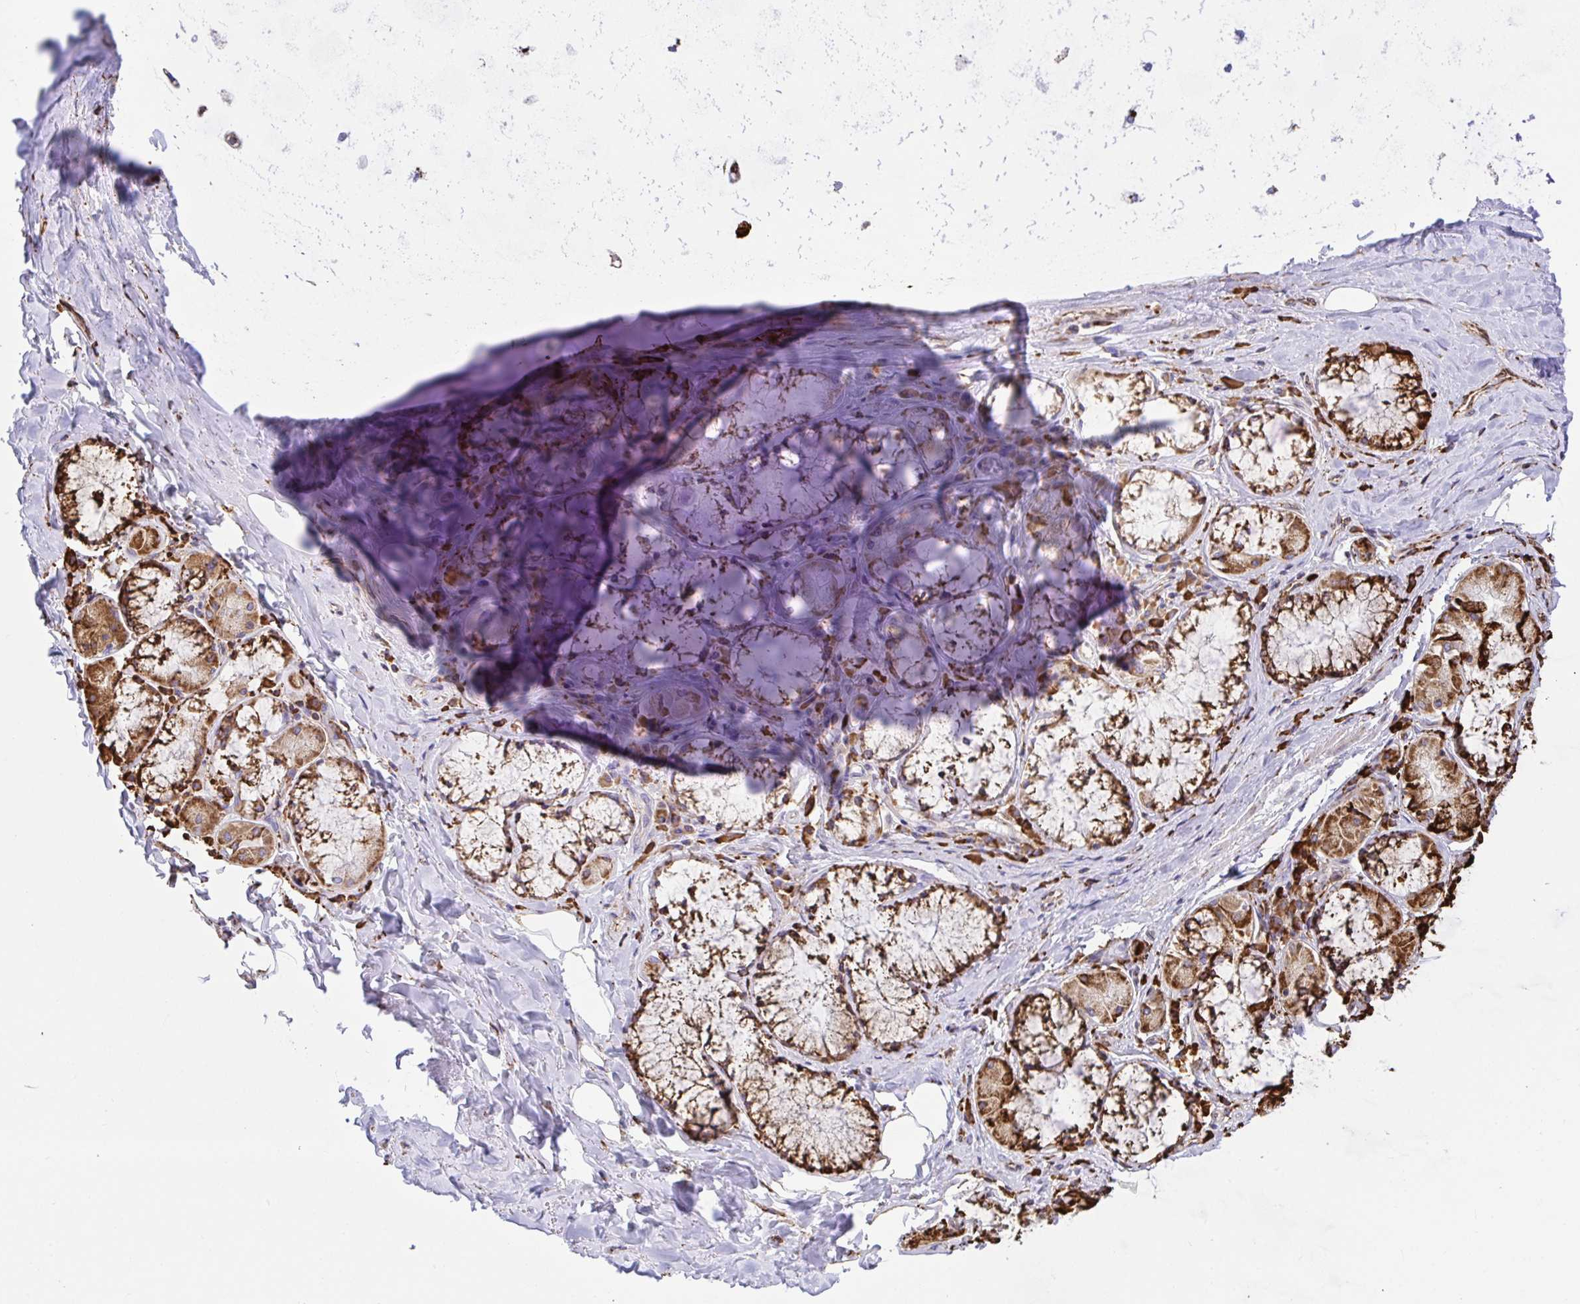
{"staining": {"intensity": "moderate", "quantity": "<25%", "location": "cytoplasmic/membranous"}, "tissue": "soft tissue", "cell_type": "Chondrocytes", "image_type": "normal", "snomed": [{"axis": "morphology", "description": "Normal tissue, NOS"}, {"axis": "topography", "description": "Cartilage tissue"}, {"axis": "topography", "description": "Bronchus"}], "caption": "An image of human soft tissue stained for a protein shows moderate cytoplasmic/membranous brown staining in chondrocytes. The protein of interest is shown in brown color, while the nuclei are stained blue.", "gene": "CLGN", "patient": {"sex": "male", "age": 64}}